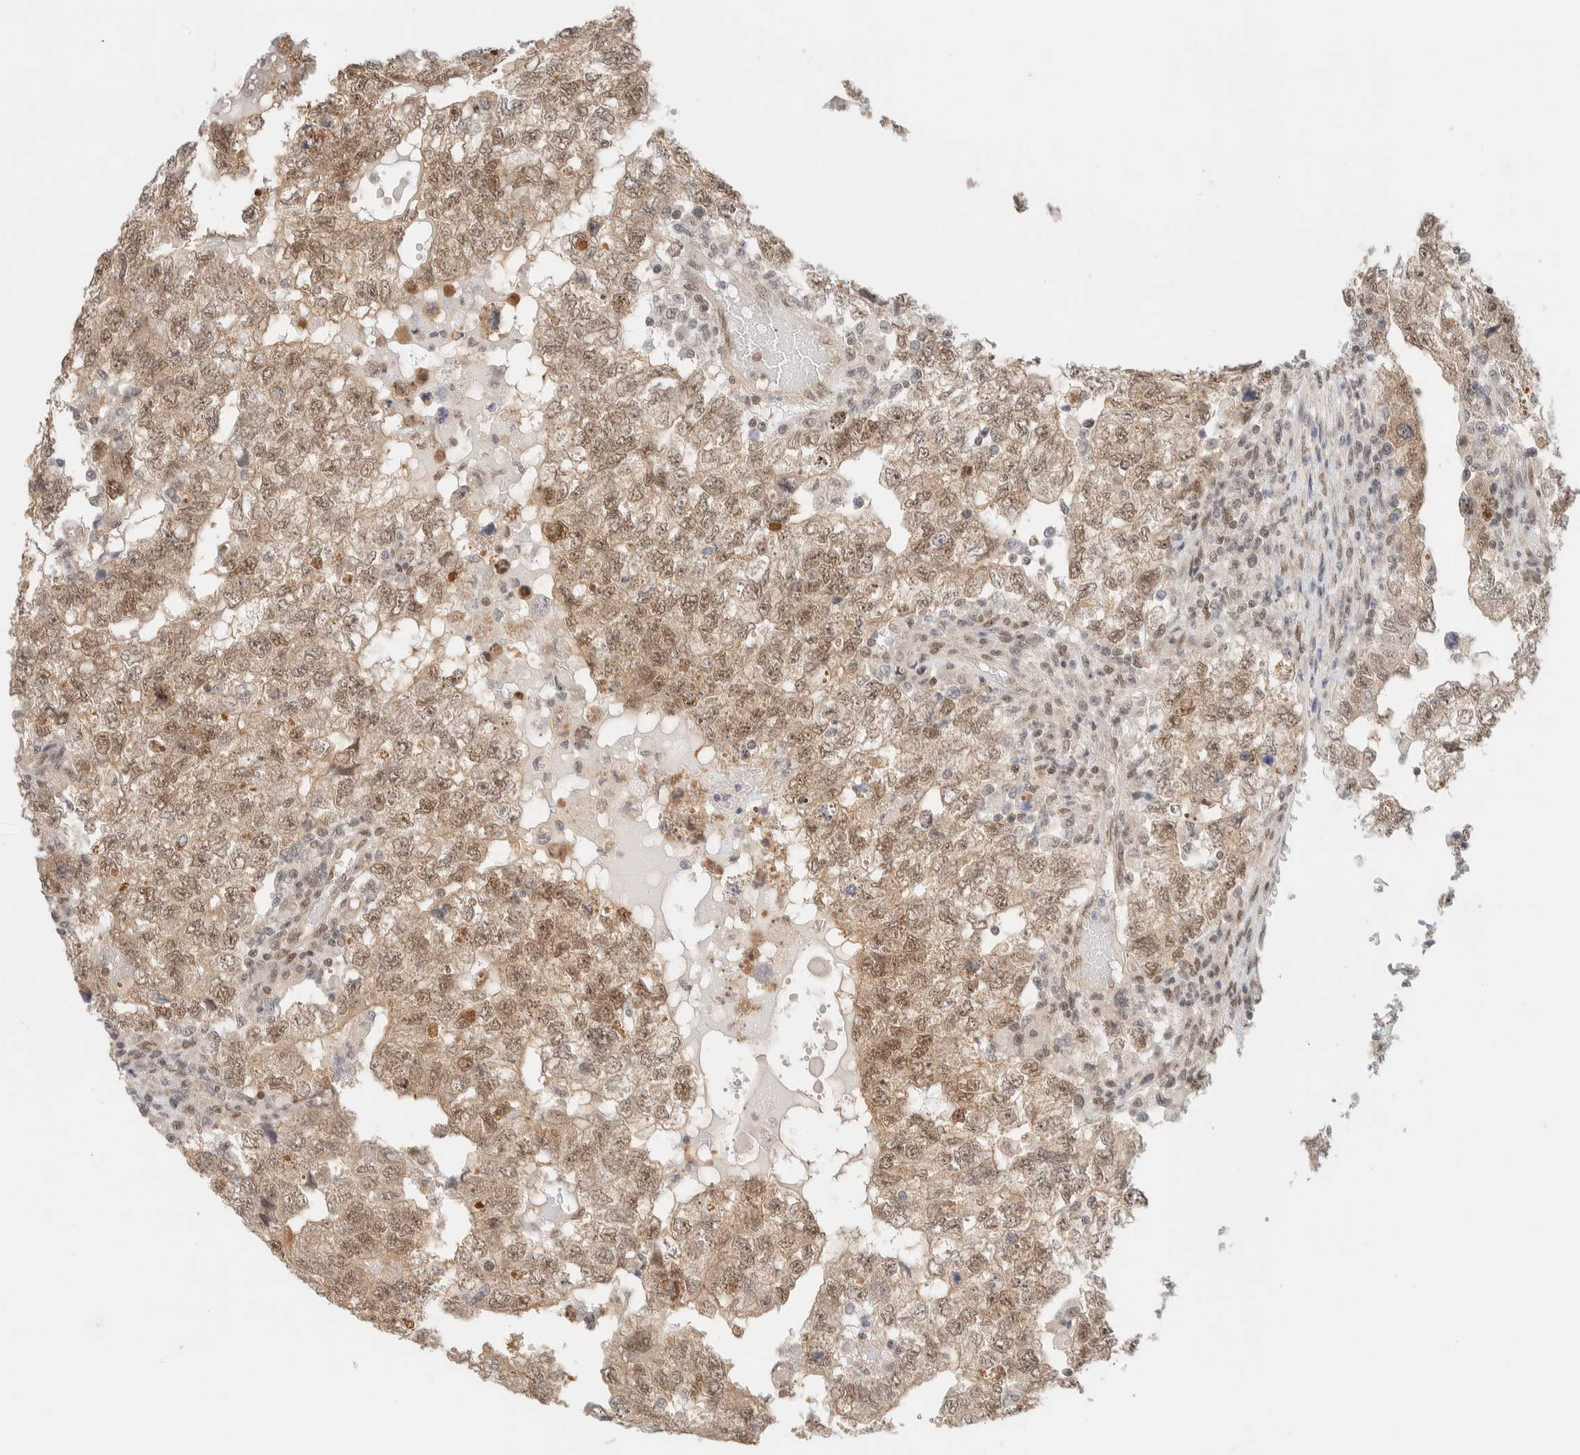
{"staining": {"intensity": "moderate", "quantity": ">75%", "location": "nuclear"}, "tissue": "testis cancer", "cell_type": "Tumor cells", "image_type": "cancer", "snomed": [{"axis": "morphology", "description": "Carcinoma, Embryonal, NOS"}, {"axis": "topography", "description": "Testis"}], "caption": "Testis embryonal carcinoma stained with a protein marker reveals moderate staining in tumor cells.", "gene": "PYGO2", "patient": {"sex": "male", "age": 36}}